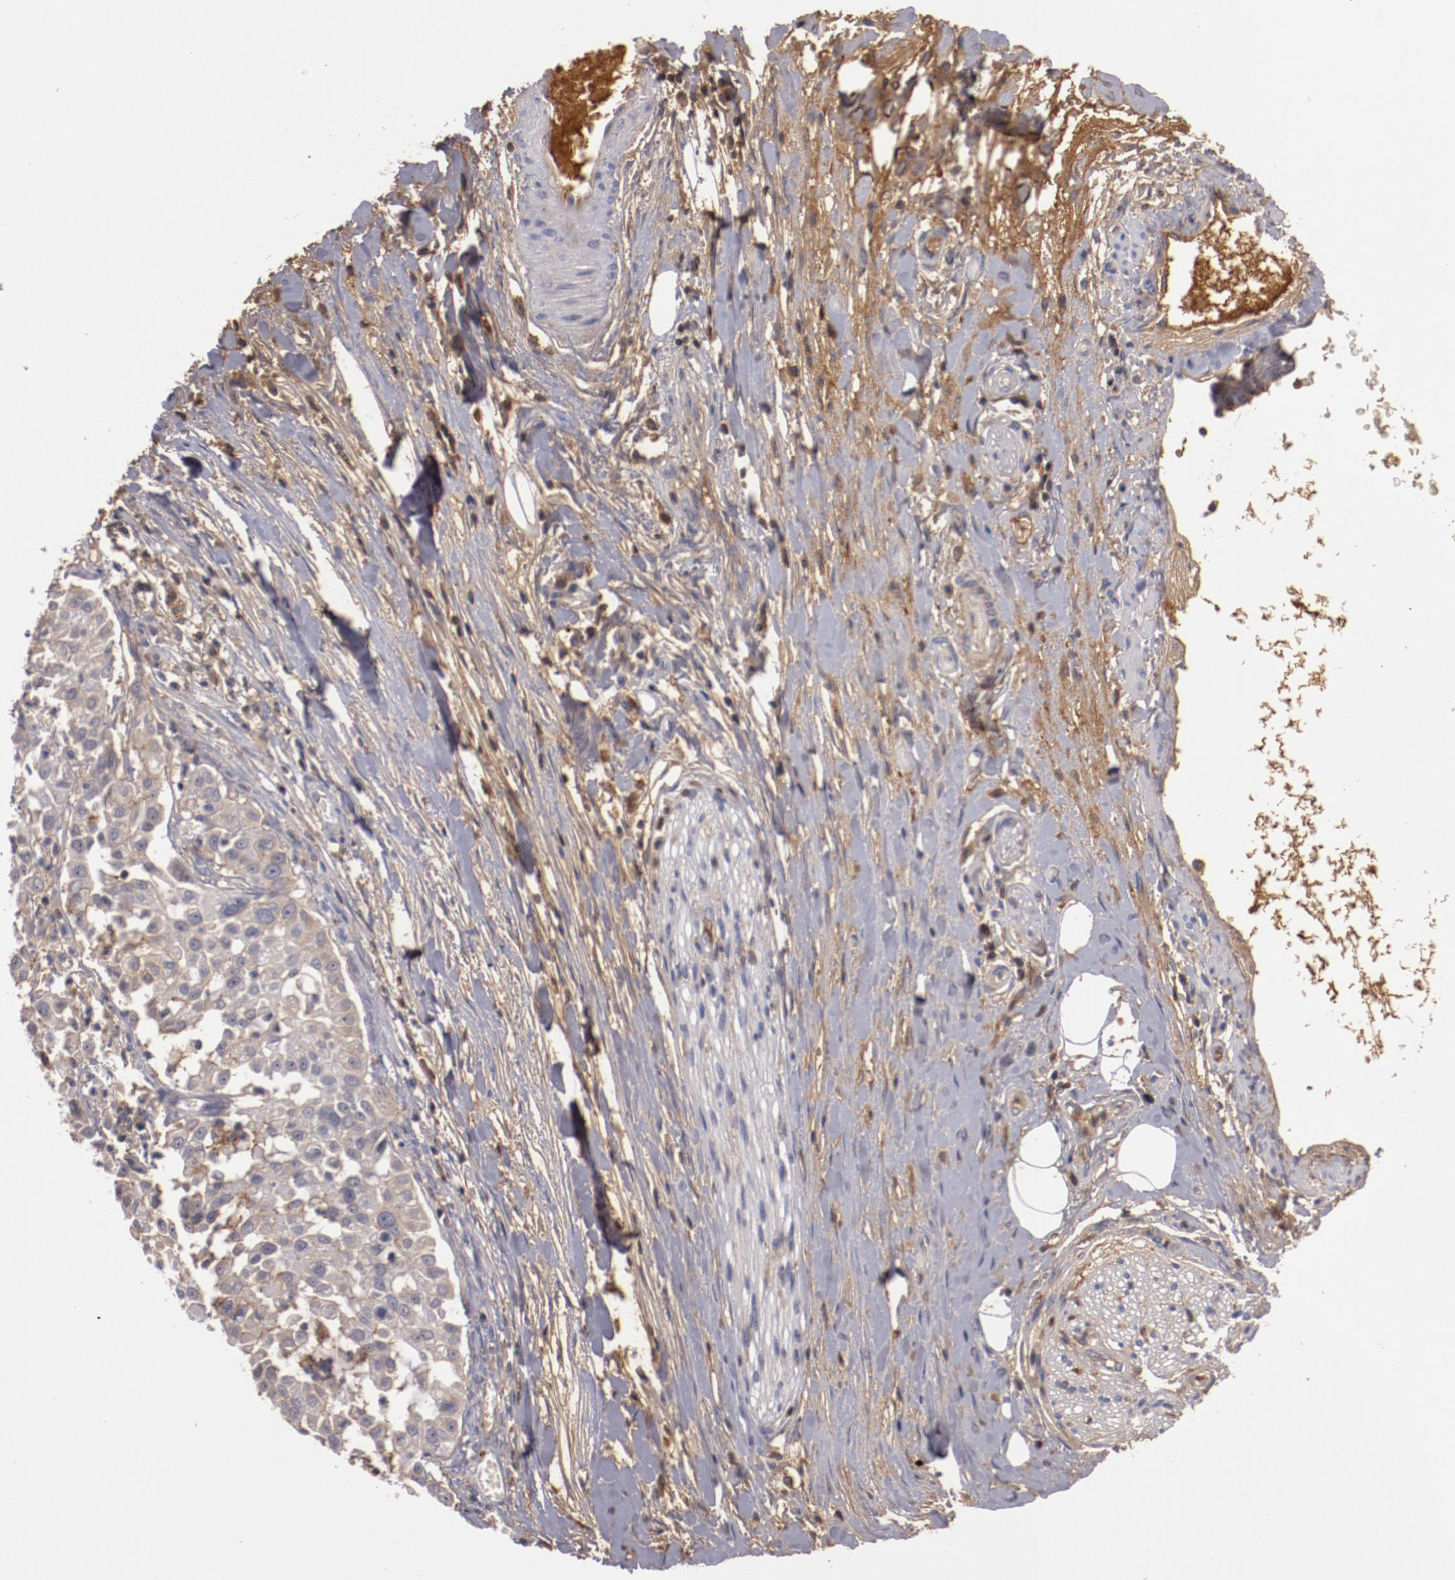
{"staining": {"intensity": "weak", "quantity": "25%-75%", "location": "cytoplasmic/membranous"}, "tissue": "pancreatic cancer", "cell_type": "Tumor cells", "image_type": "cancer", "snomed": [{"axis": "morphology", "description": "Adenocarcinoma, NOS"}, {"axis": "topography", "description": "Pancreas"}], "caption": "High-power microscopy captured an IHC image of pancreatic cancer (adenocarcinoma), revealing weak cytoplasmic/membranous expression in about 25%-75% of tumor cells.", "gene": "MBL2", "patient": {"sex": "female", "age": 52}}